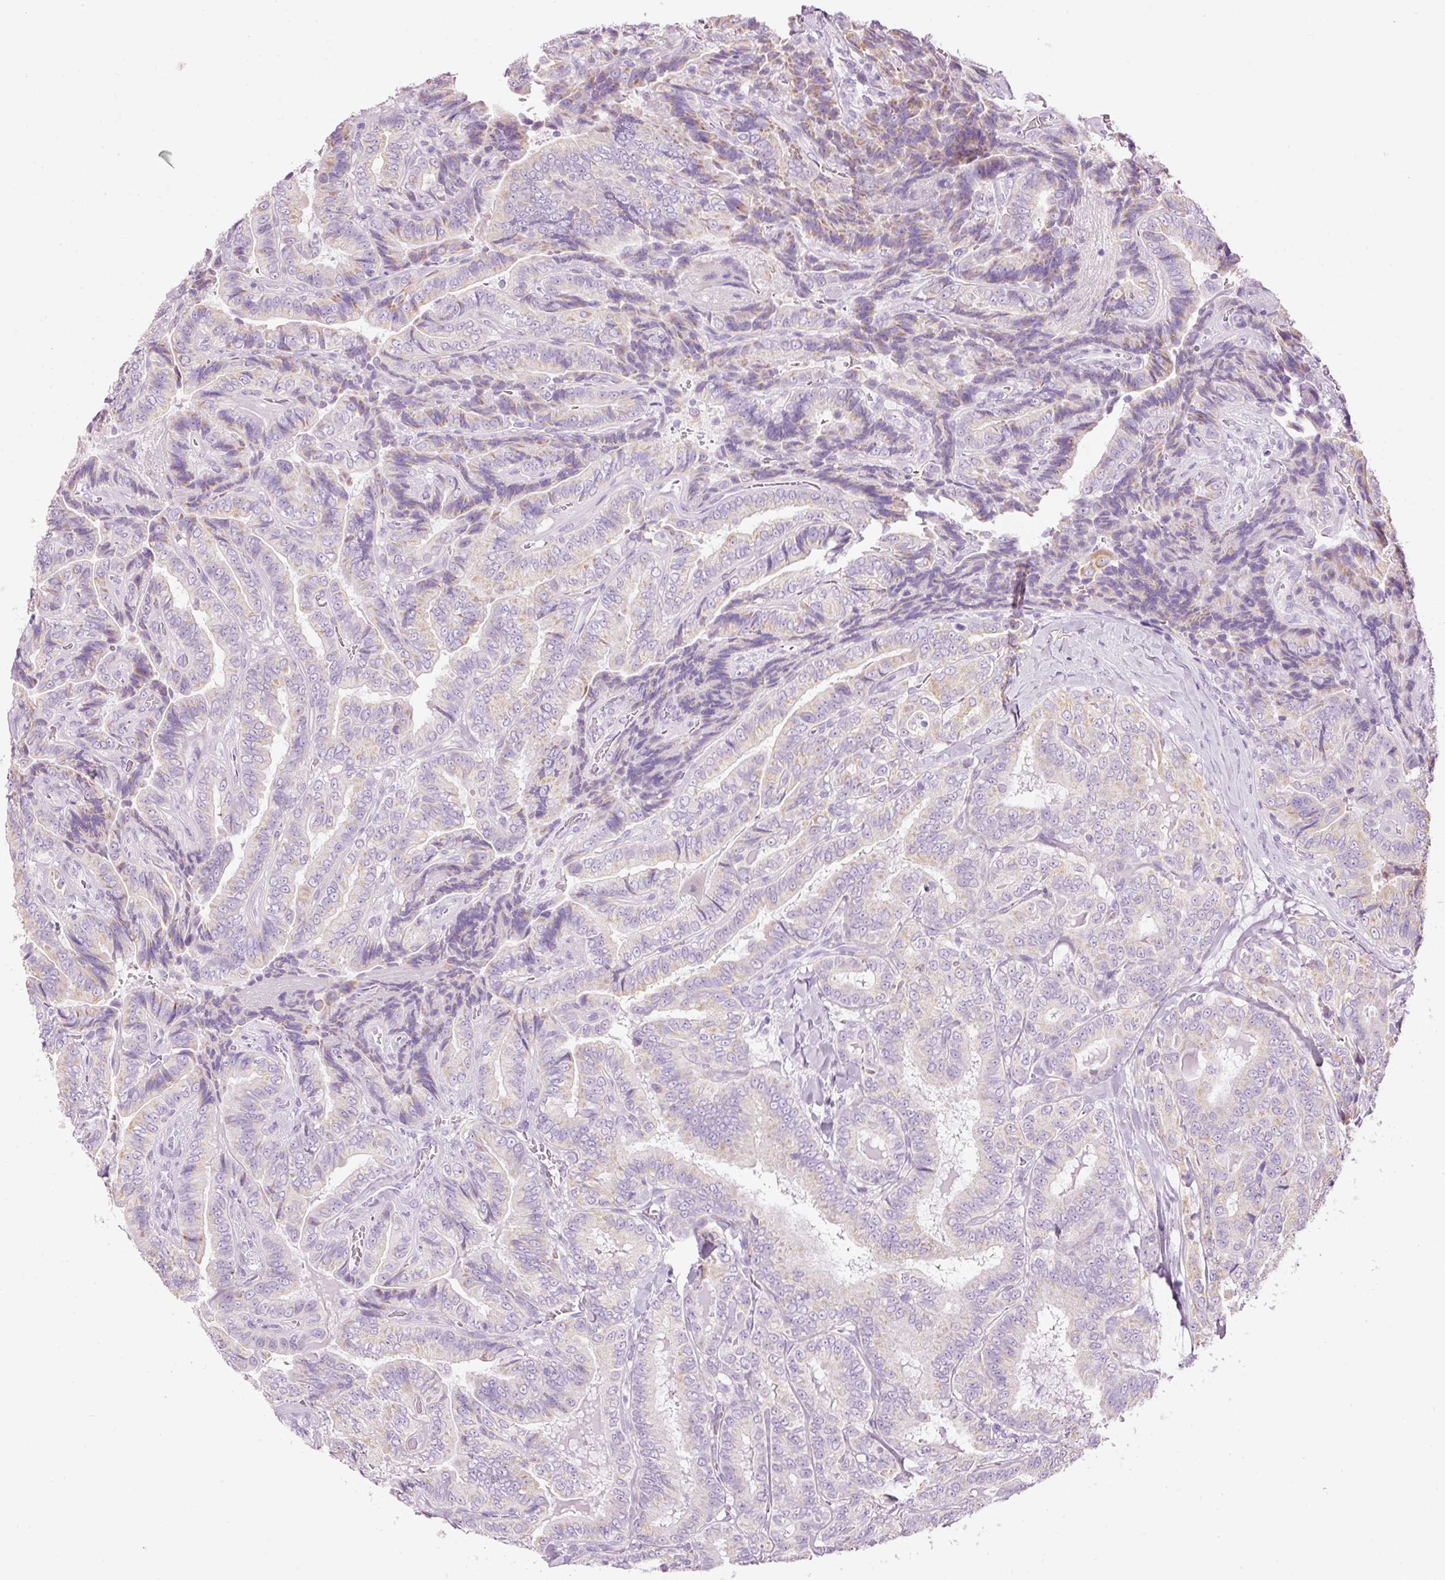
{"staining": {"intensity": "weak", "quantity": "<25%", "location": "cytoplasmic/membranous"}, "tissue": "thyroid cancer", "cell_type": "Tumor cells", "image_type": "cancer", "snomed": [{"axis": "morphology", "description": "Papillary adenocarcinoma, NOS"}, {"axis": "topography", "description": "Thyroid gland"}], "caption": "A high-resolution histopathology image shows immunohistochemistry (IHC) staining of papillary adenocarcinoma (thyroid), which shows no significant positivity in tumor cells.", "gene": "CARD16", "patient": {"sex": "male", "age": 61}}